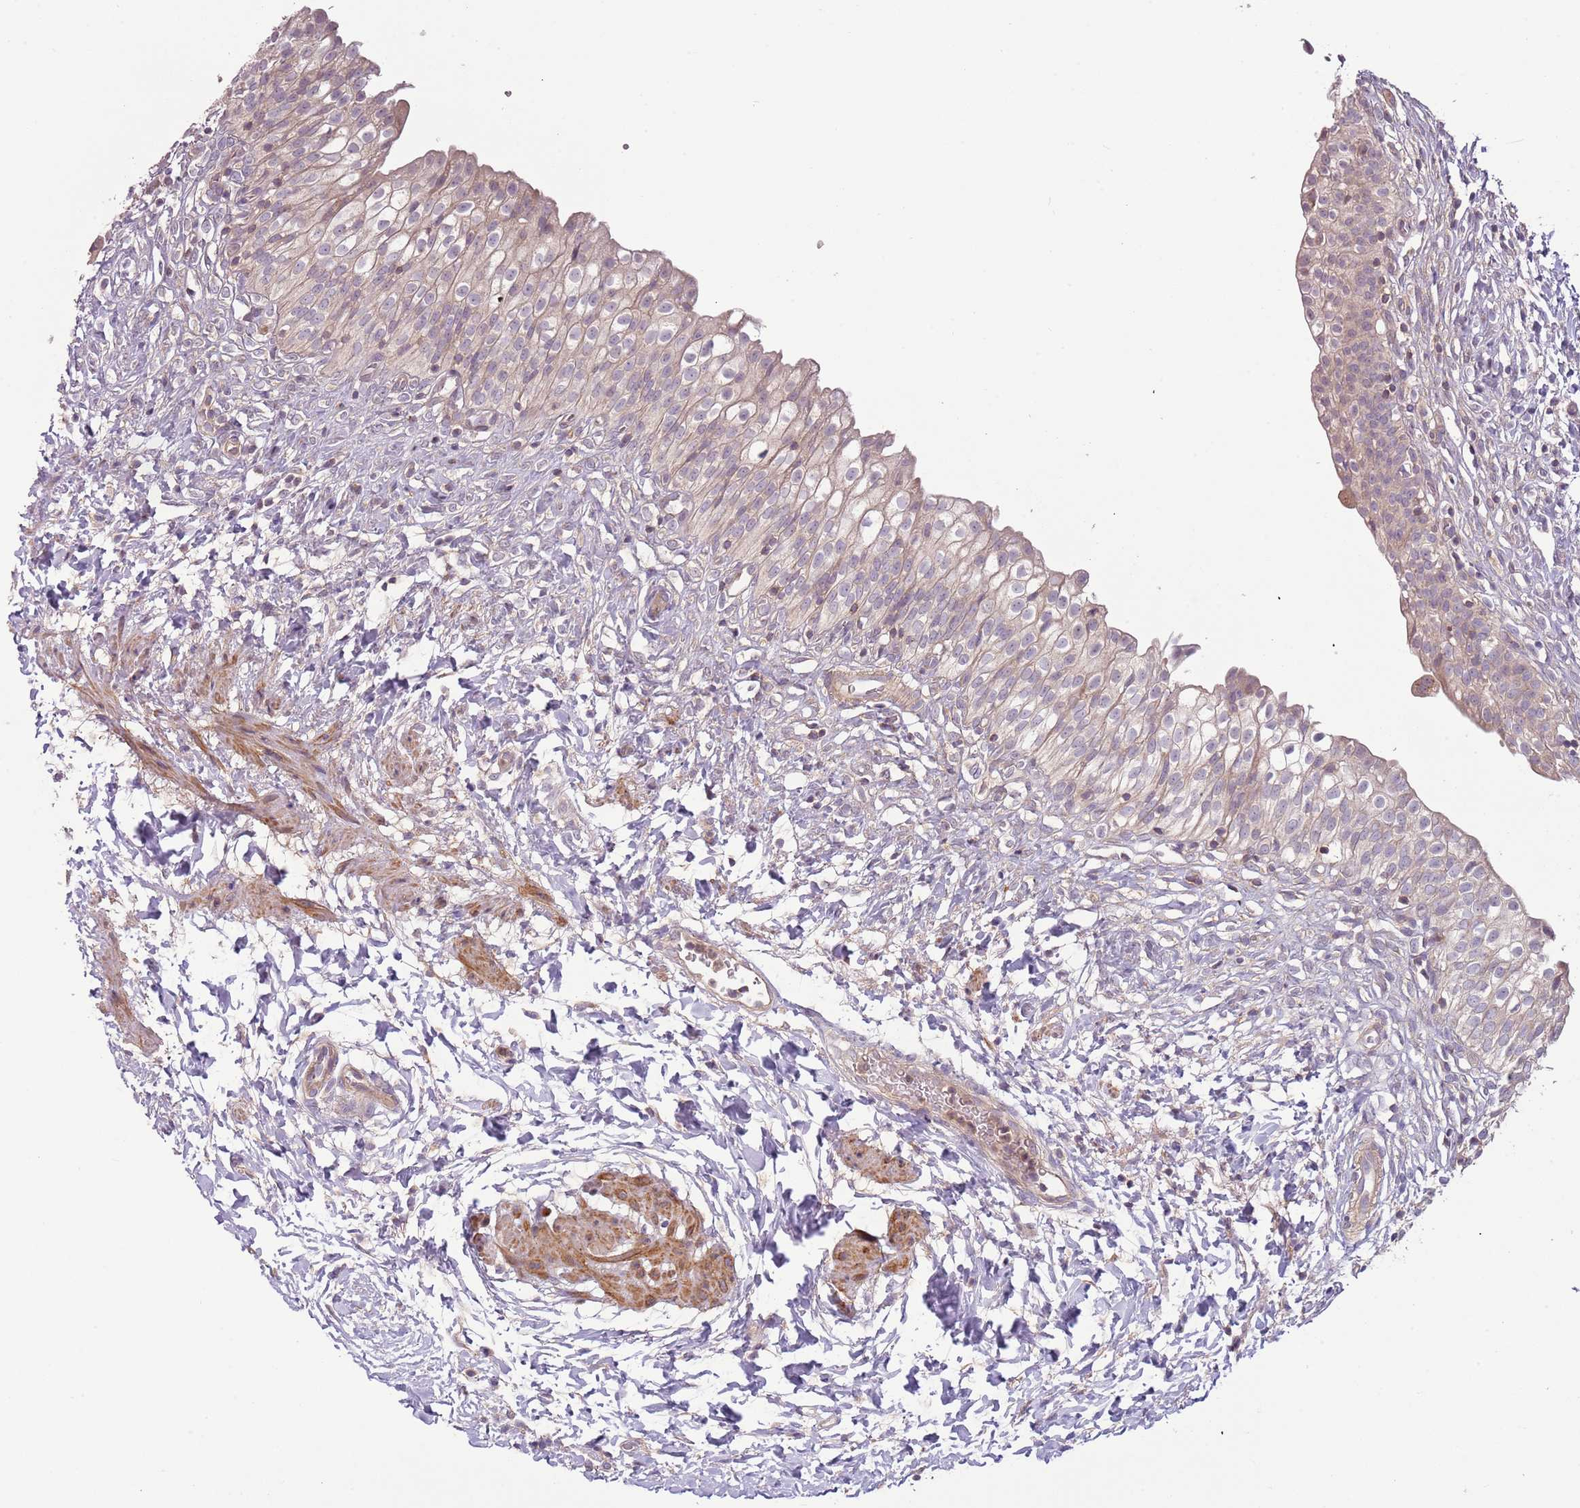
{"staining": {"intensity": "weak", "quantity": "25%-75%", "location": "cytoplasmic/membranous"}, "tissue": "urinary bladder", "cell_type": "Urothelial cells", "image_type": "normal", "snomed": [{"axis": "morphology", "description": "Normal tissue, NOS"}, {"axis": "topography", "description": "Urinary bladder"}], "caption": "Human urinary bladder stained for a protein (brown) reveals weak cytoplasmic/membranous positive expression in about 25%-75% of urothelial cells.", "gene": "DTD2", "patient": {"sex": "male", "age": 55}}